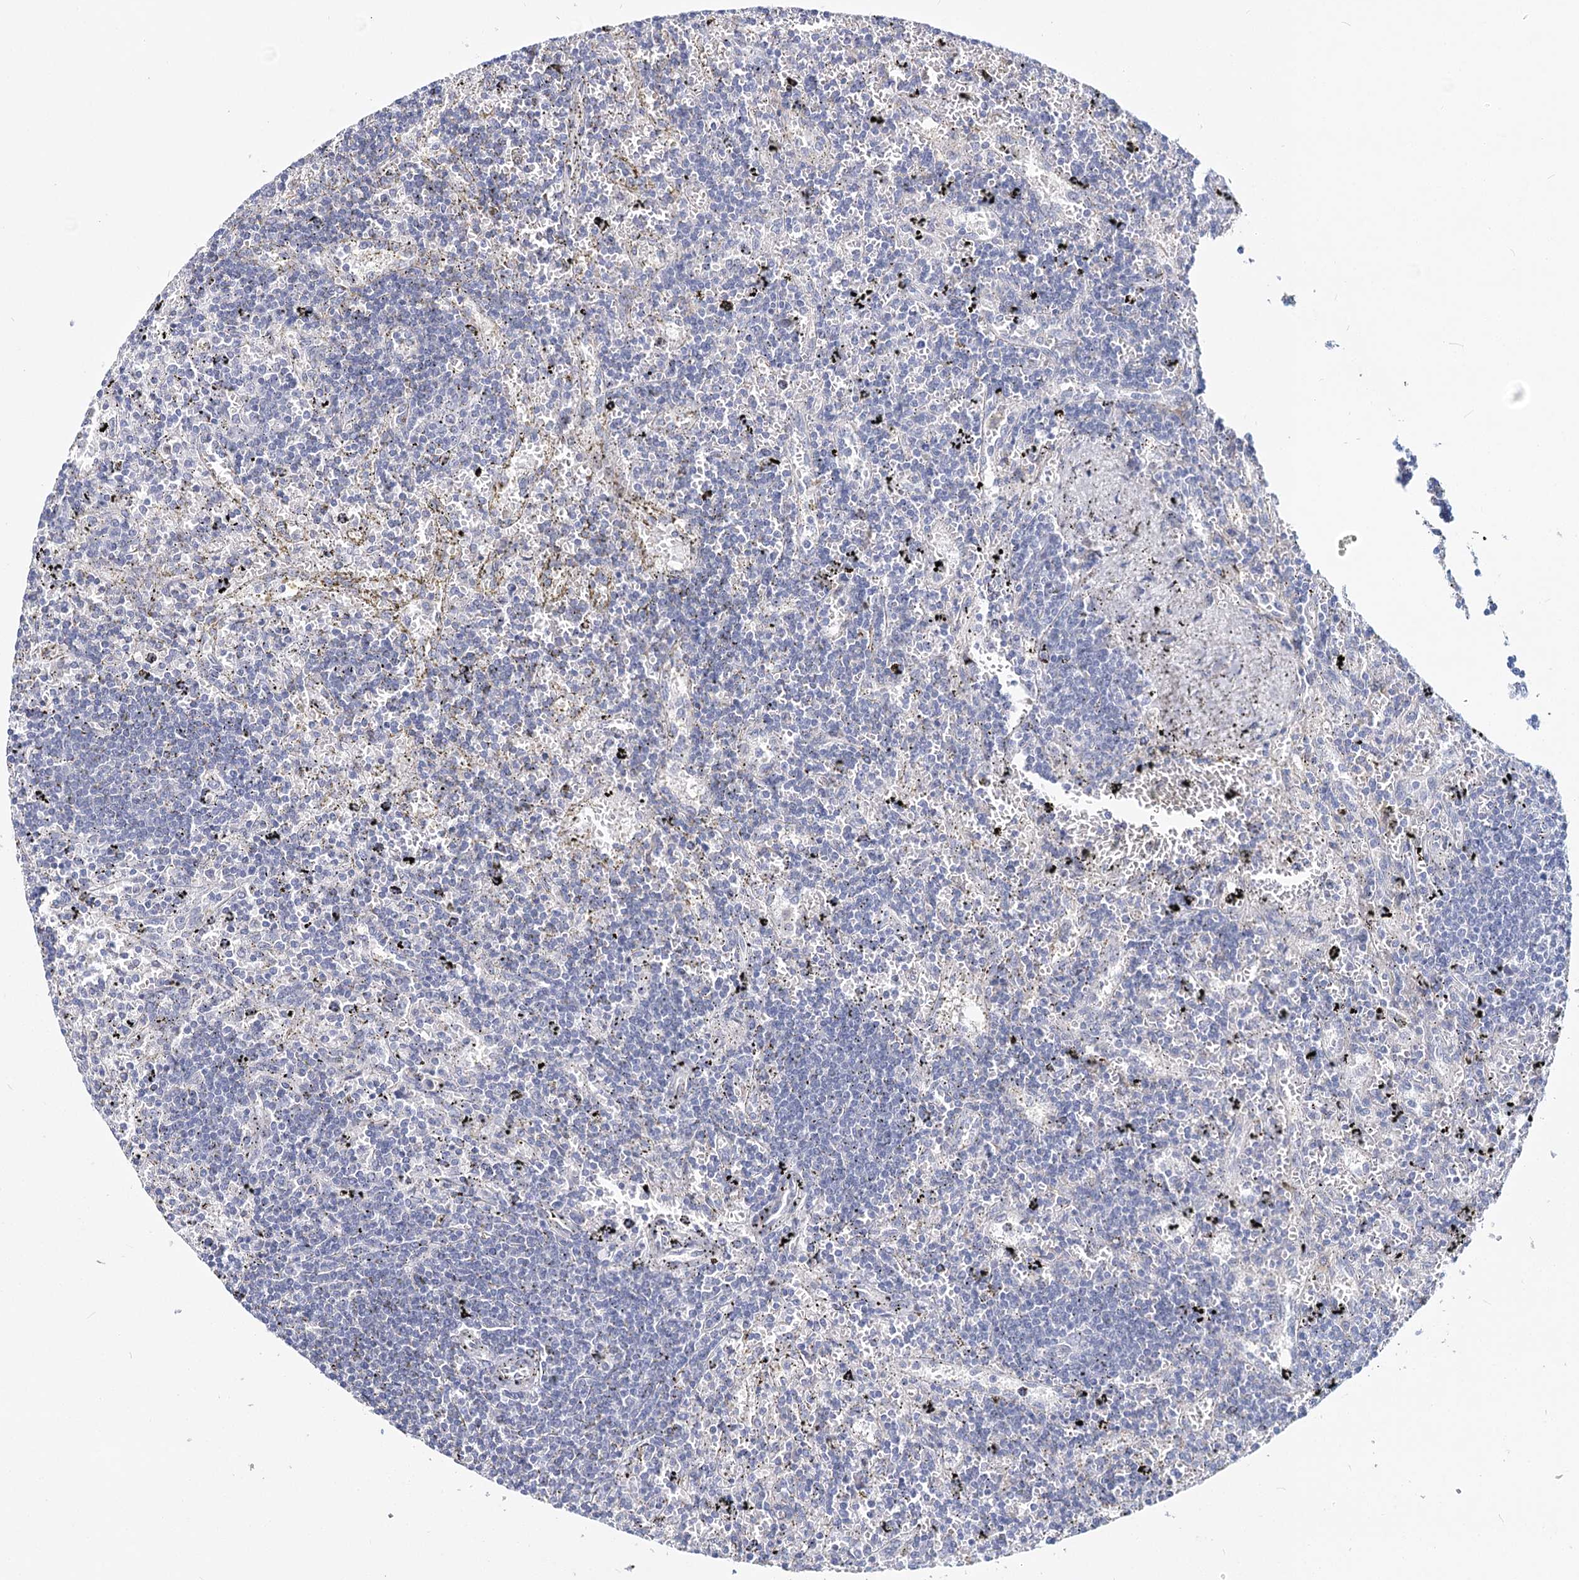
{"staining": {"intensity": "negative", "quantity": "none", "location": "none"}, "tissue": "lymphoma", "cell_type": "Tumor cells", "image_type": "cancer", "snomed": [{"axis": "morphology", "description": "Malignant lymphoma, non-Hodgkin's type, Low grade"}, {"axis": "topography", "description": "Spleen"}], "caption": "This is a photomicrograph of immunohistochemistry staining of low-grade malignant lymphoma, non-Hodgkin's type, which shows no staining in tumor cells.", "gene": "TEX12", "patient": {"sex": "male", "age": 76}}